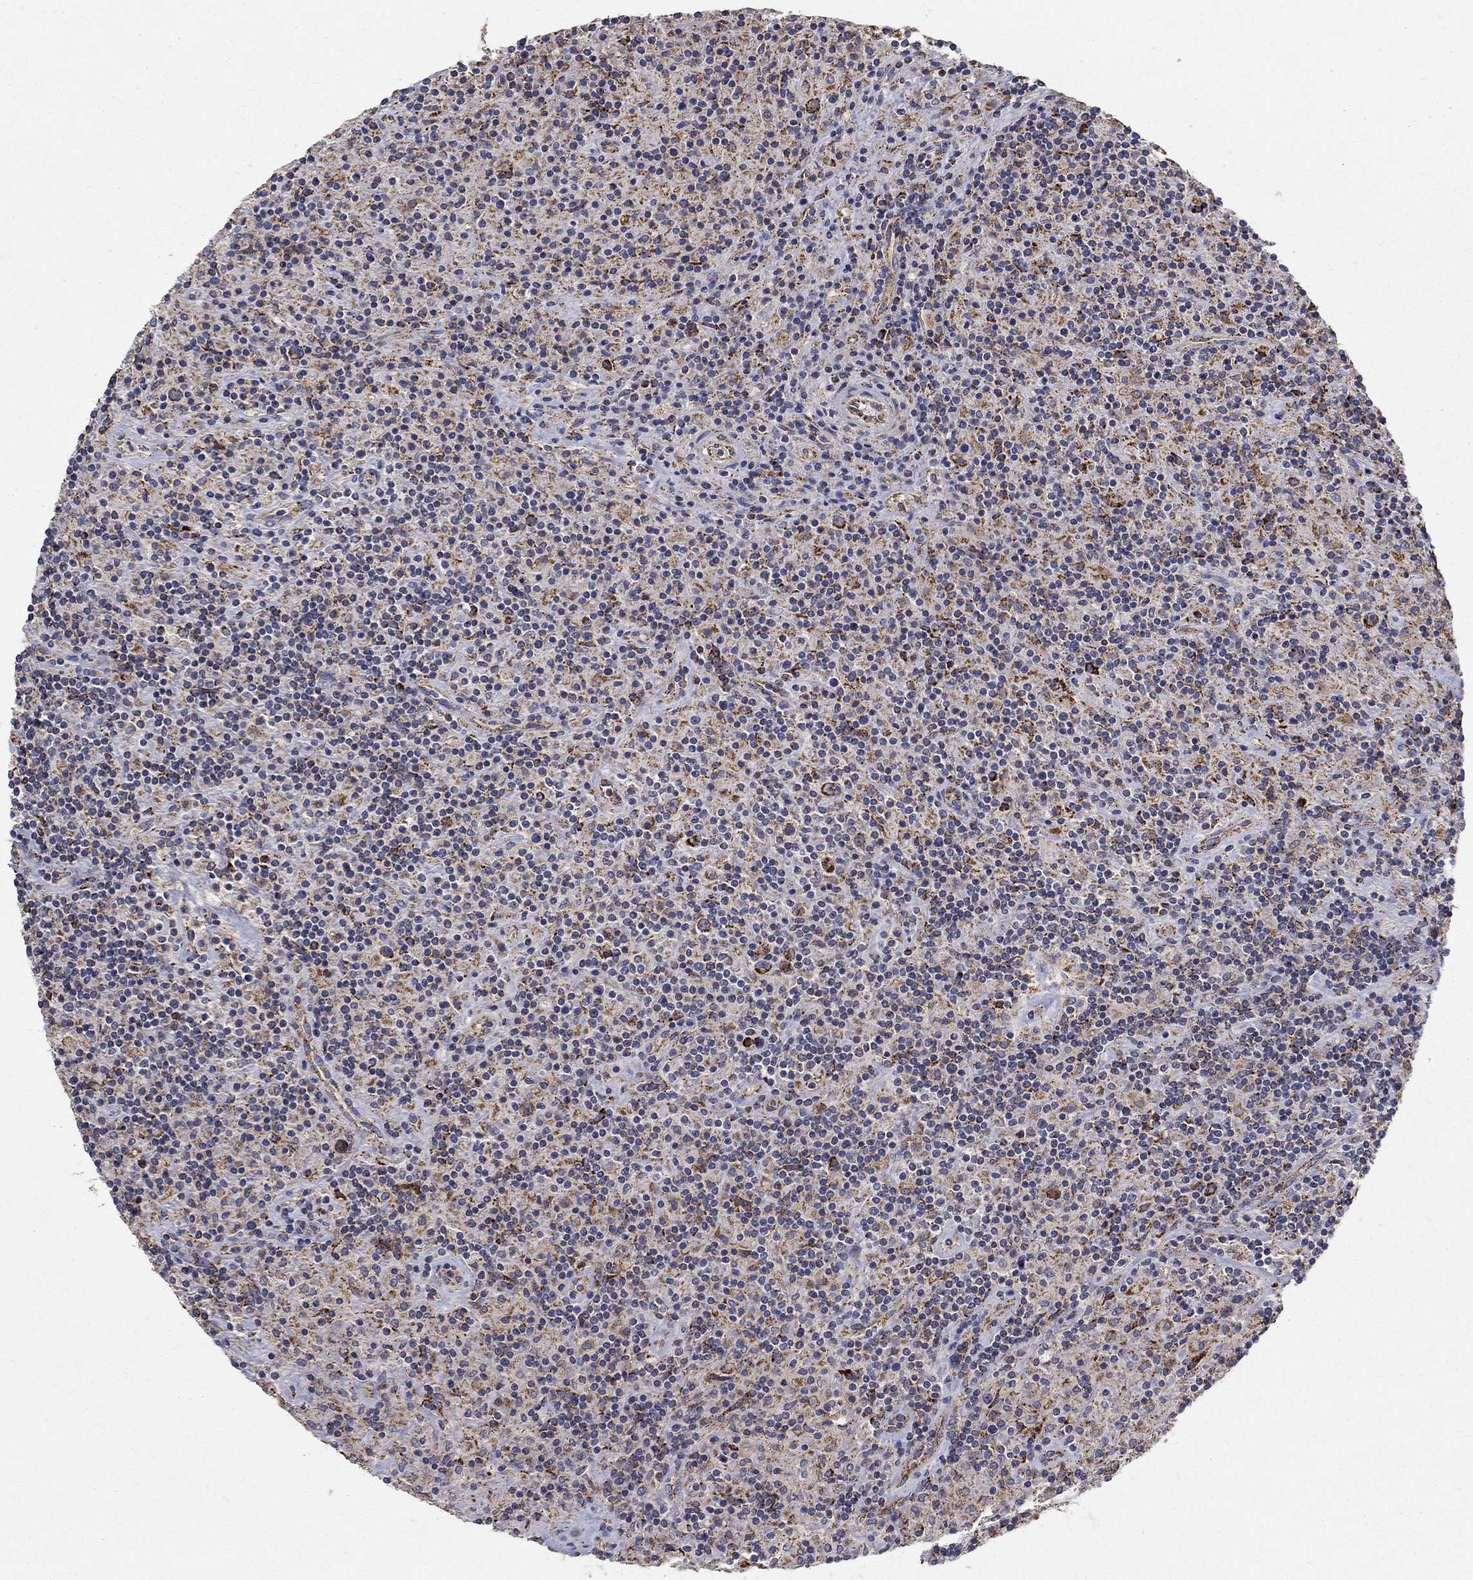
{"staining": {"intensity": "strong", "quantity": ">75%", "location": "cytoplasmic/membranous"}, "tissue": "lymphoma", "cell_type": "Tumor cells", "image_type": "cancer", "snomed": [{"axis": "morphology", "description": "Hodgkin's disease, NOS"}, {"axis": "topography", "description": "Lymph node"}], "caption": "DAB immunohistochemical staining of human Hodgkin's disease displays strong cytoplasmic/membranous protein positivity in approximately >75% of tumor cells.", "gene": "GCSH", "patient": {"sex": "male", "age": 70}}